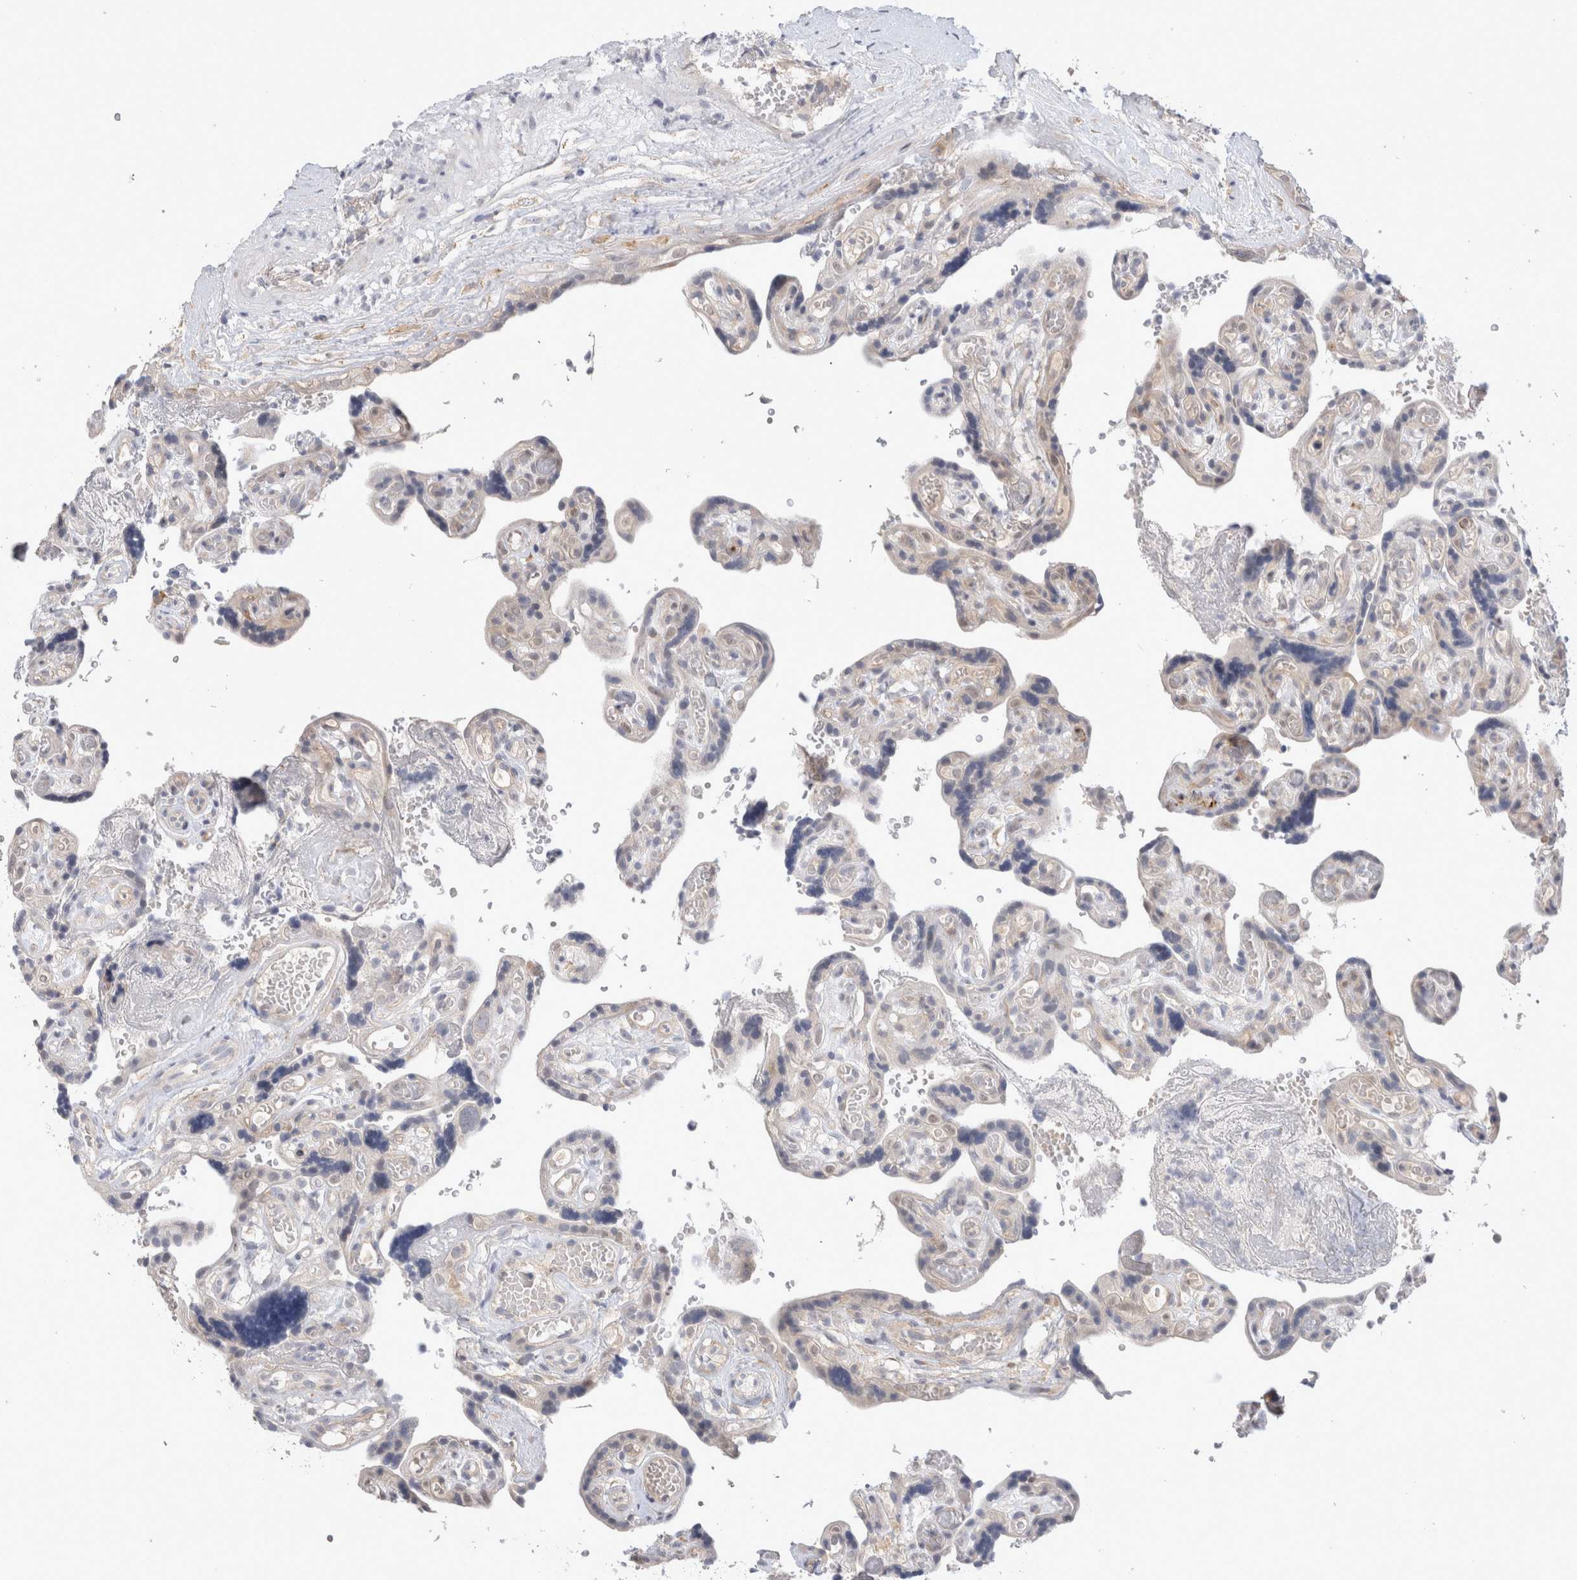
{"staining": {"intensity": "weak", "quantity": "<25%", "location": "cytoplasmic/membranous,nuclear"}, "tissue": "placenta", "cell_type": "Decidual cells", "image_type": "normal", "snomed": [{"axis": "morphology", "description": "Normal tissue, NOS"}, {"axis": "topography", "description": "Placenta"}], "caption": "A high-resolution photomicrograph shows immunohistochemistry (IHC) staining of unremarkable placenta, which shows no significant positivity in decidual cells. (Immunohistochemistry, brightfield microscopy, high magnification).", "gene": "TCF4", "patient": {"sex": "female", "age": 30}}